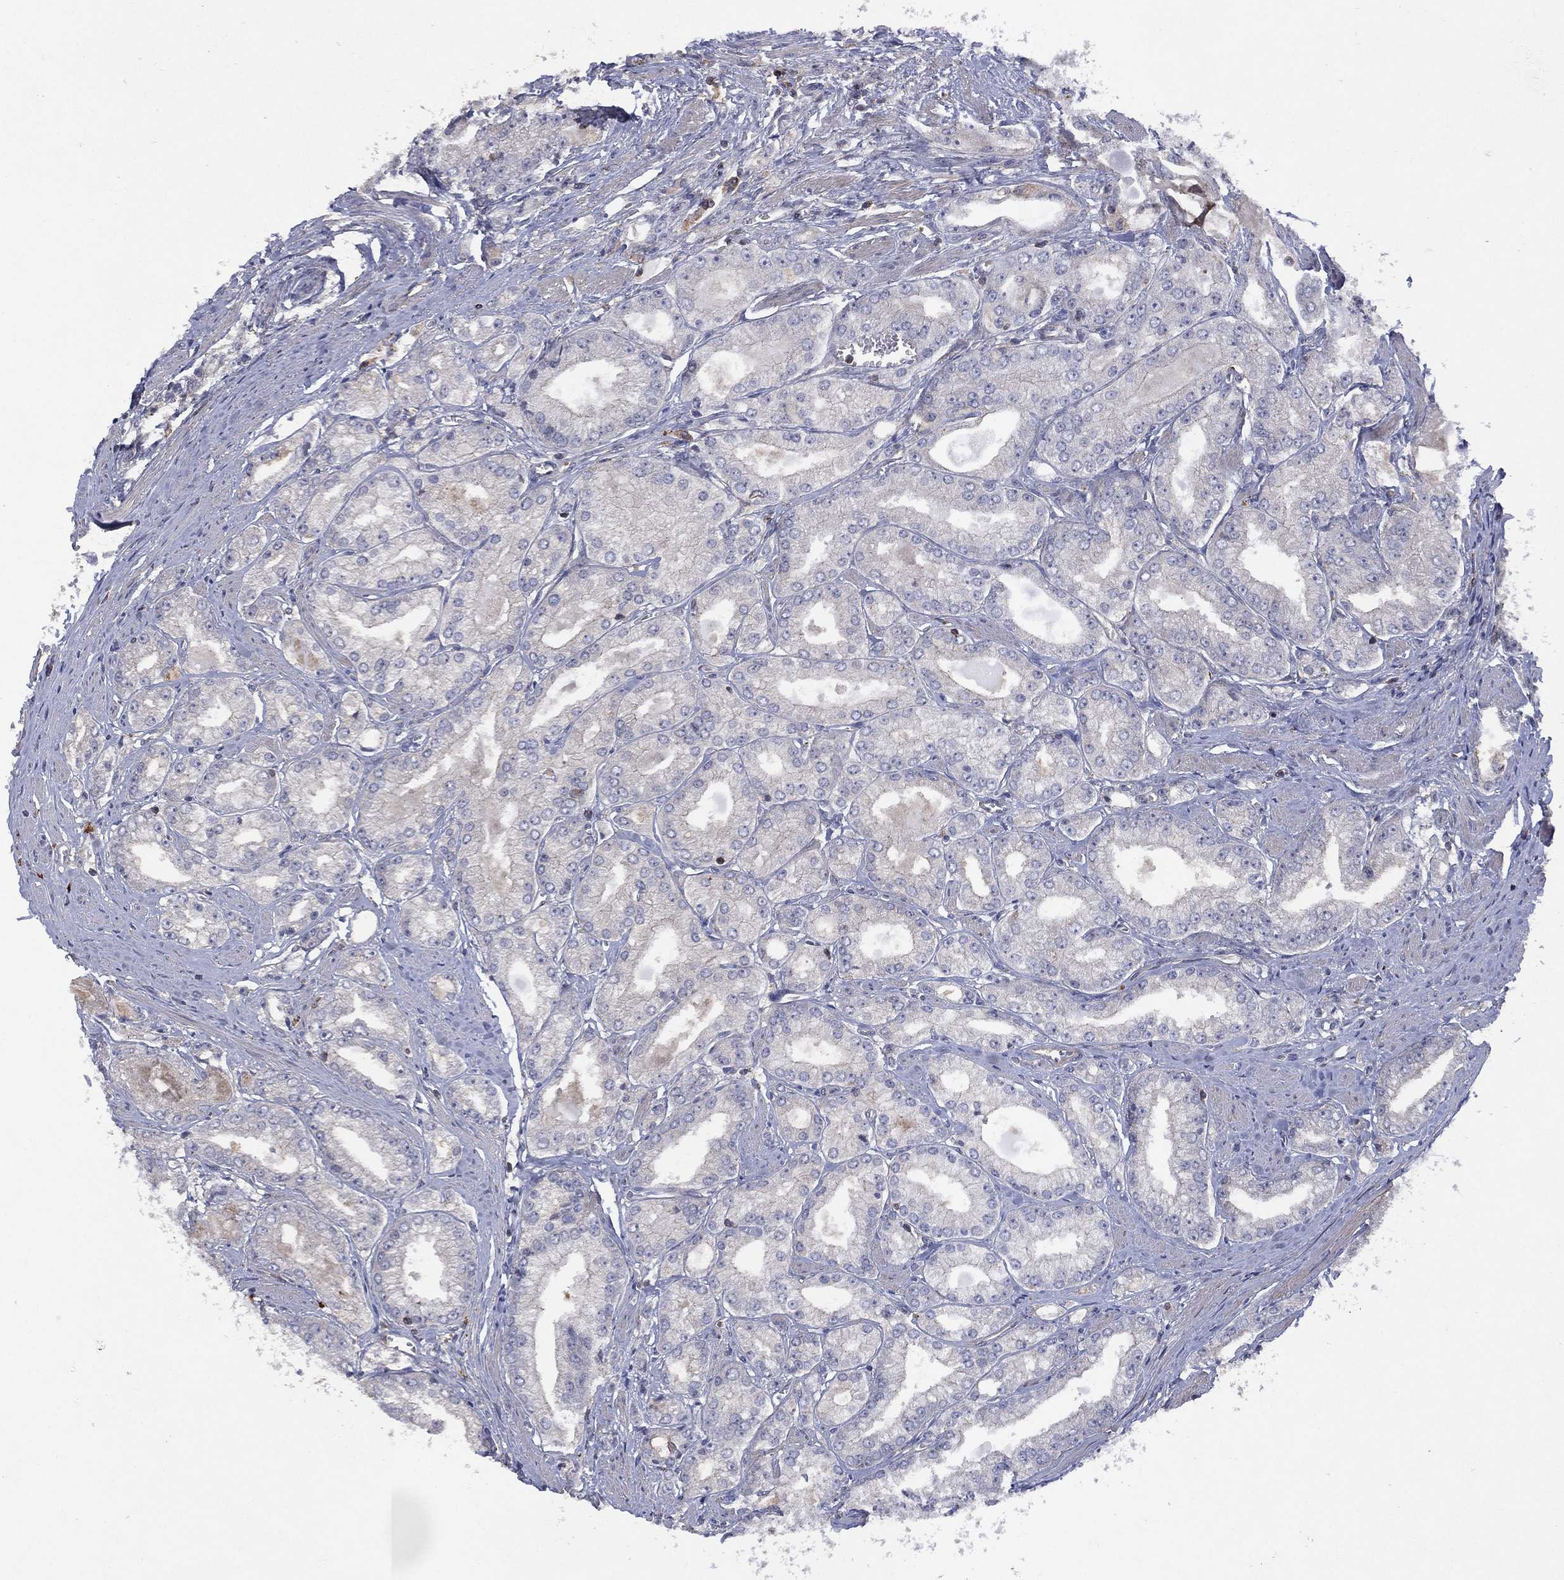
{"staining": {"intensity": "negative", "quantity": "none", "location": "none"}, "tissue": "prostate cancer", "cell_type": "Tumor cells", "image_type": "cancer", "snomed": [{"axis": "morphology", "description": "Adenocarcinoma, NOS"}, {"axis": "morphology", "description": "Adenocarcinoma, High grade"}, {"axis": "topography", "description": "Prostate"}], "caption": "Tumor cells show no significant protein staining in prostate cancer (adenocarcinoma (high-grade)).", "gene": "DOCK8", "patient": {"sex": "male", "age": 70}}